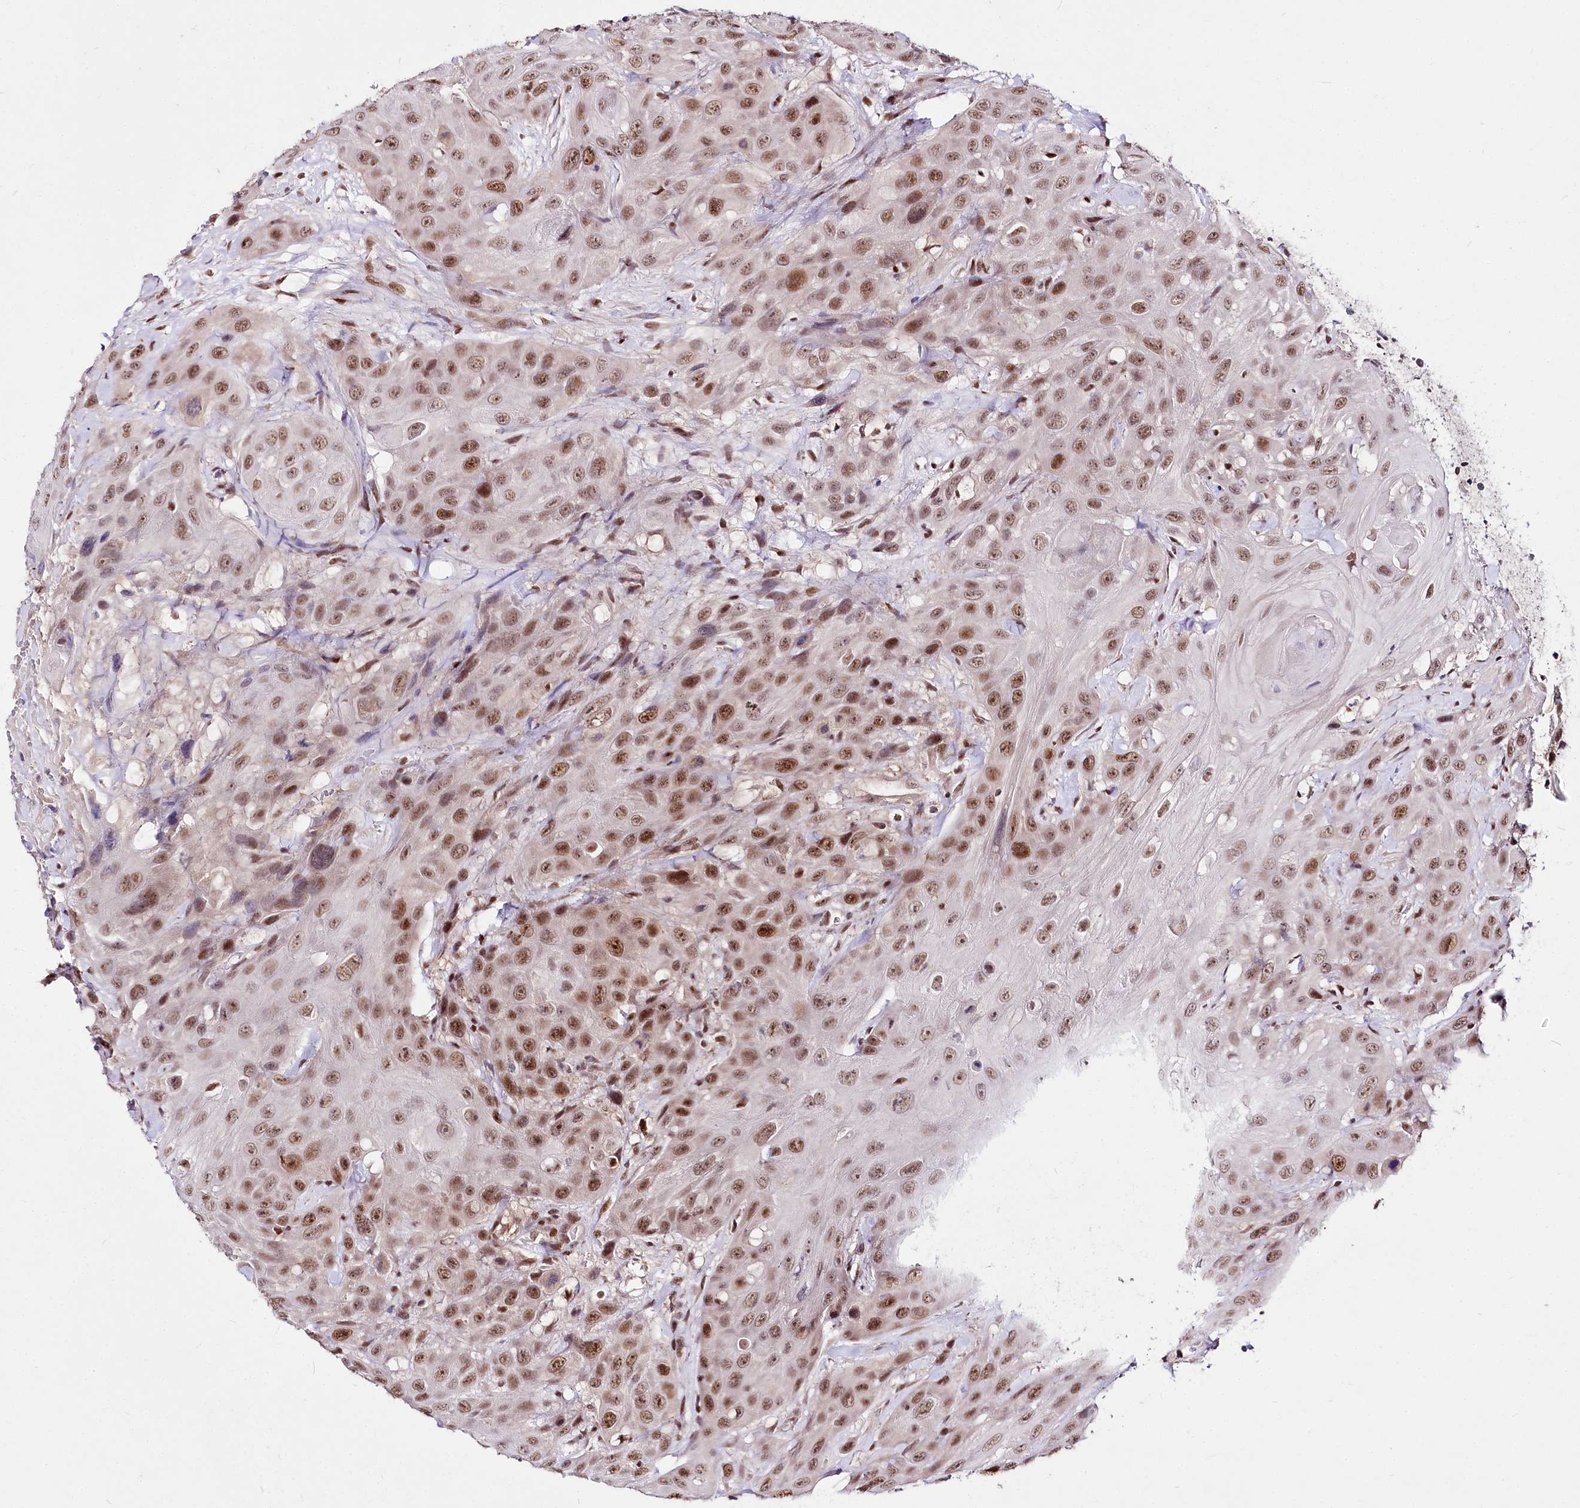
{"staining": {"intensity": "moderate", "quantity": ">75%", "location": "nuclear"}, "tissue": "head and neck cancer", "cell_type": "Tumor cells", "image_type": "cancer", "snomed": [{"axis": "morphology", "description": "Squamous cell carcinoma, NOS"}, {"axis": "topography", "description": "Head-Neck"}], "caption": "This micrograph shows immunohistochemistry (IHC) staining of head and neck cancer, with medium moderate nuclear staining in about >75% of tumor cells.", "gene": "POLA2", "patient": {"sex": "male", "age": 81}}